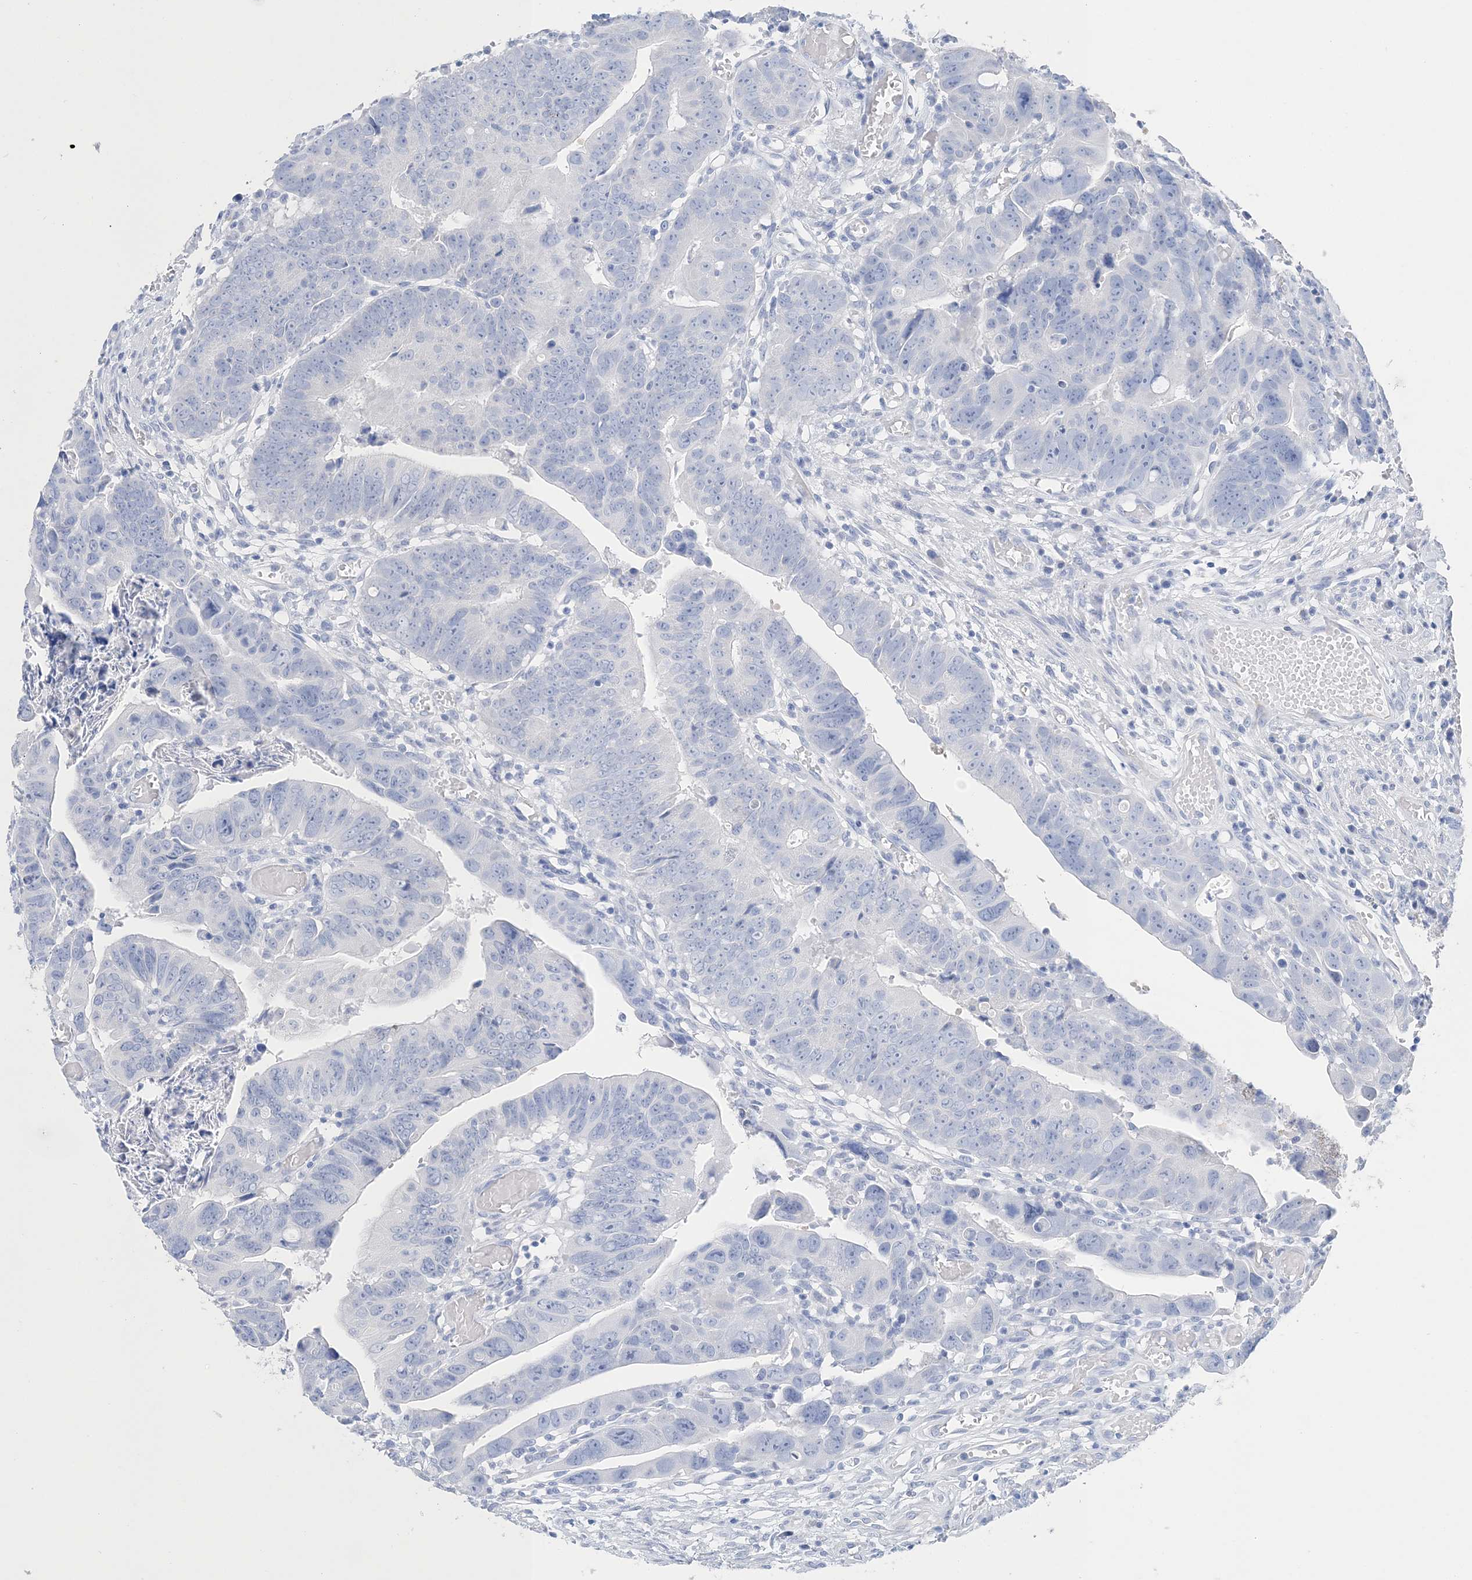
{"staining": {"intensity": "negative", "quantity": "none", "location": "none"}, "tissue": "colorectal cancer", "cell_type": "Tumor cells", "image_type": "cancer", "snomed": [{"axis": "morphology", "description": "Adenocarcinoma, NOS"}, {"axis": "topography", "description": "Rectum"}], "caption": "High magnification brightfield microscopy of colorectal adenocarcinoma stained with DAB (brown) and counterstained with hematoxylin (blue): tumor cells show no significant expression.", "gene": "TSPYL6", "patient": {"sex": "female", "age": 65}}